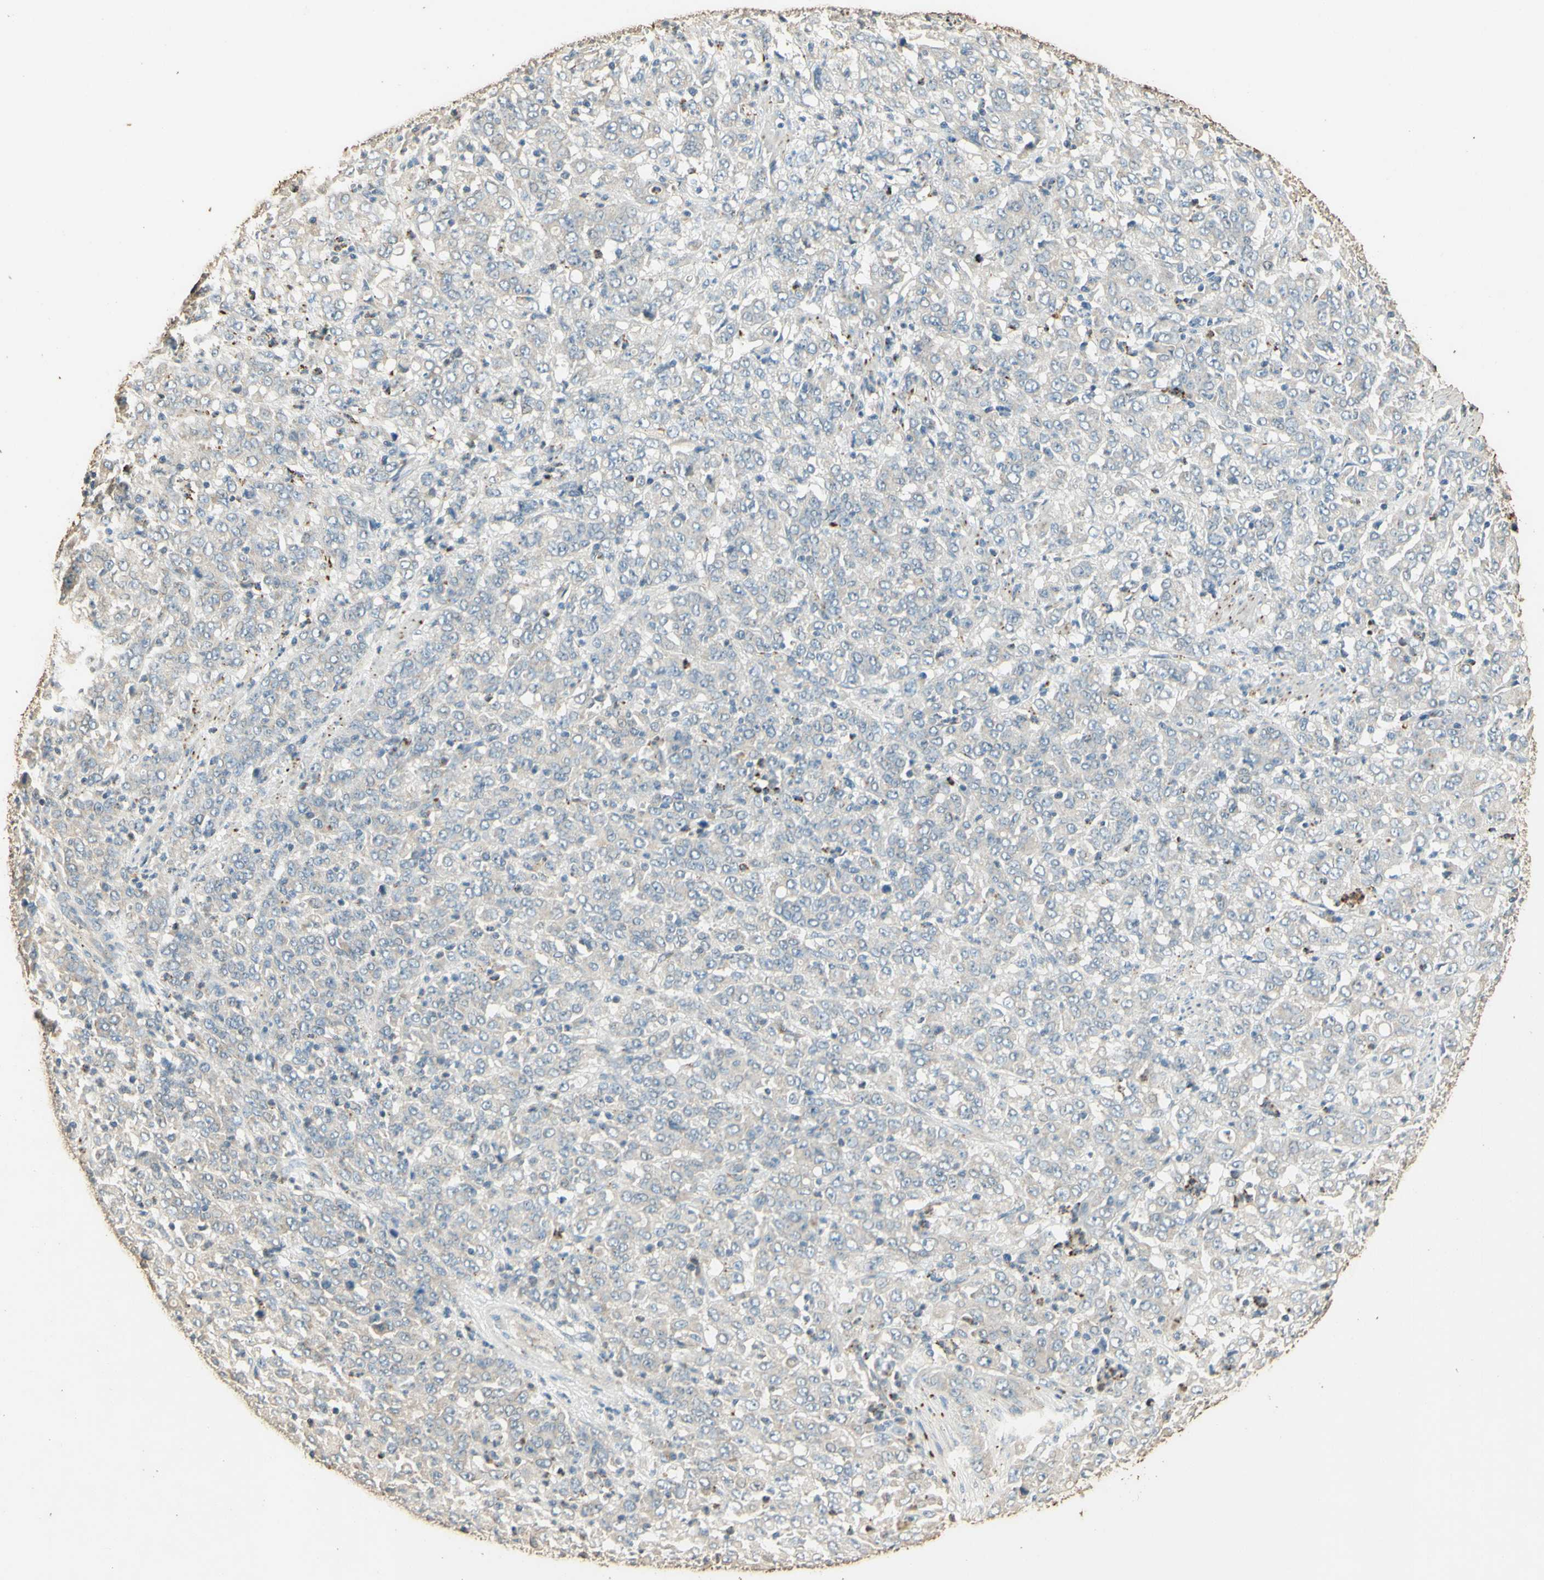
{"staining": {"intensity": "negative", "quantity": "none", "location": "none"}, "tissue": "stomach cancer", "cell_type": "Tumor cells", "image_type": "cancer", "snomed": [{"axis": "morphology", "description": "Adenocarcinoma, NOS"}, {"axis": "topography", "description": "Stomach, lower"}], "caption": "Tumor cells show no significant protein positivity in adenocarcinoma (stomach).", "gene": "ARHGEF17", "patient": {"sex": "female", "age": 71}}